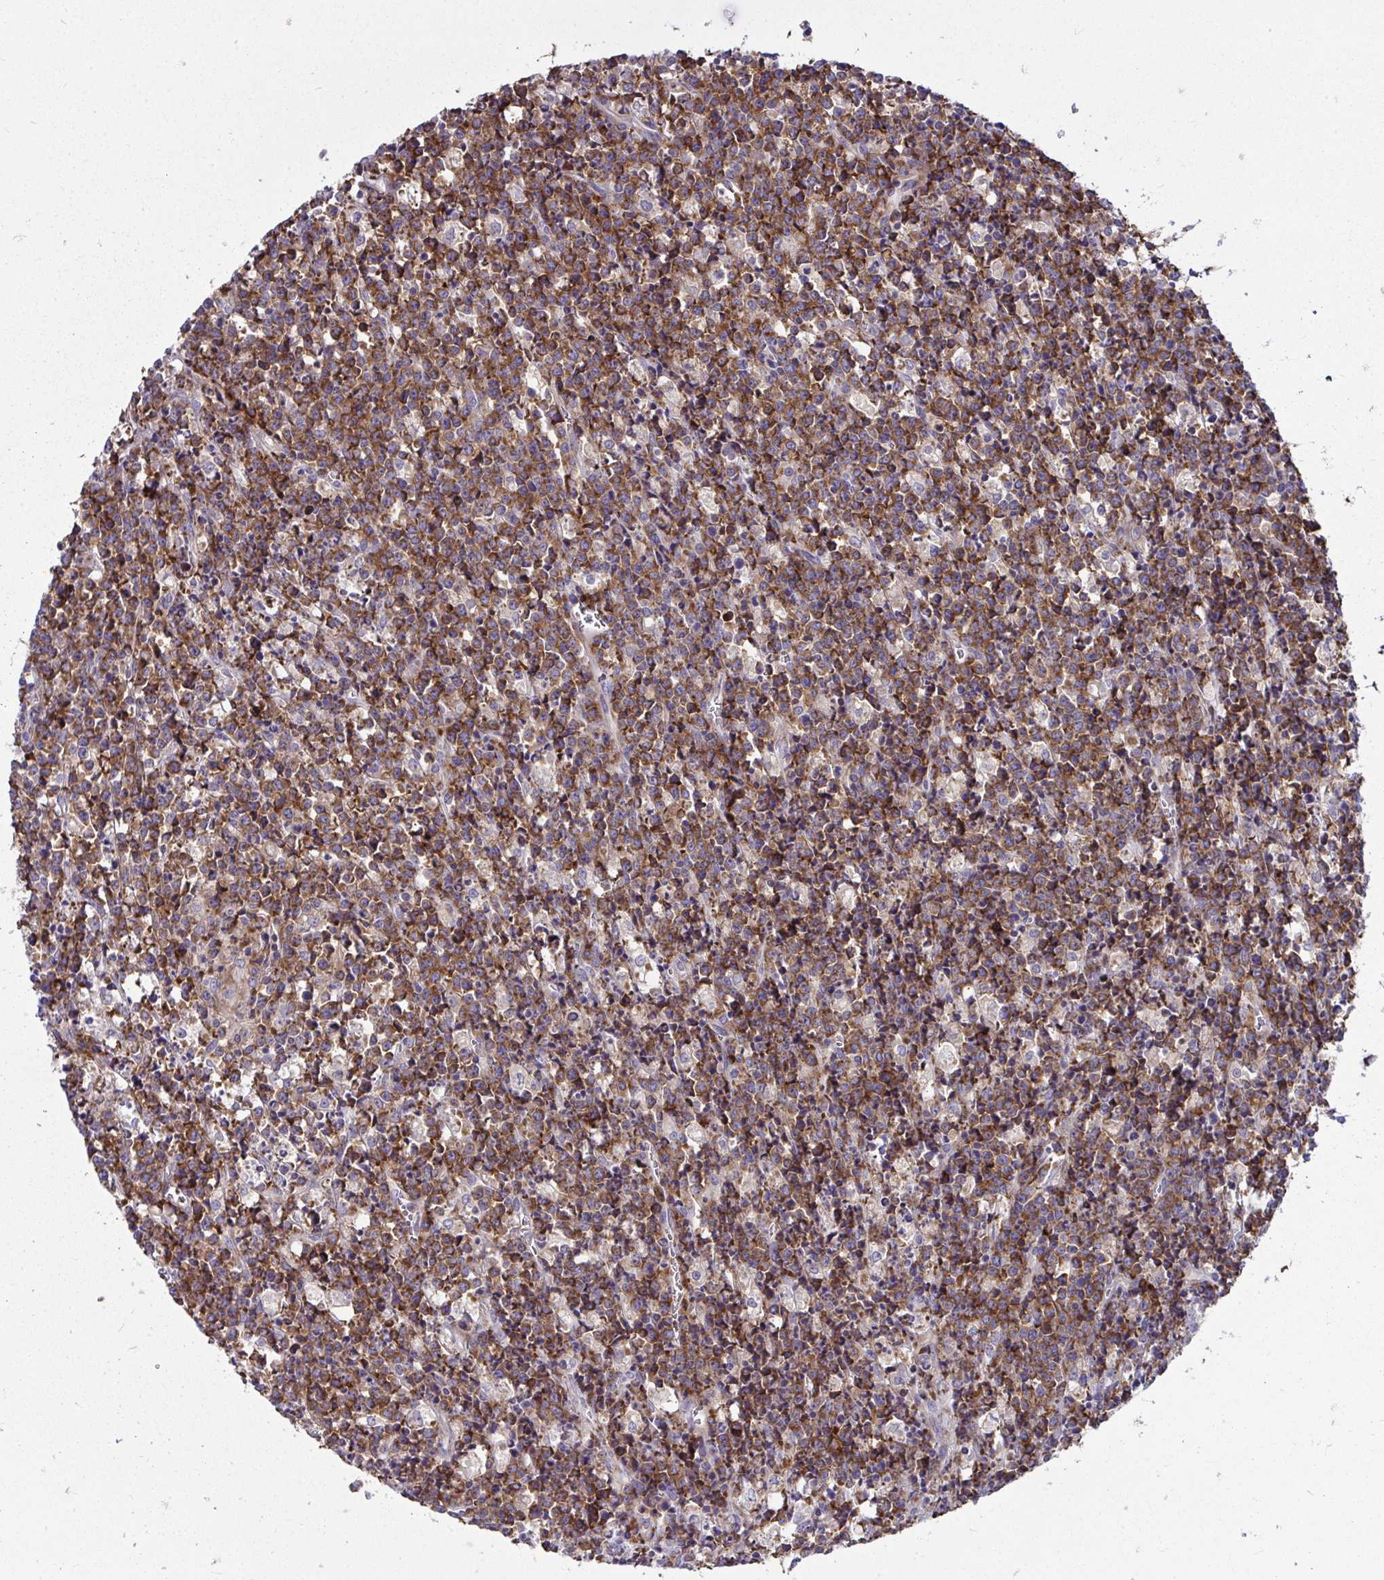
{"staining": {"intensity": "moderate", "quantity": ">75%", "location": "cytoplasmic/membranous"}, "tissue": "lymphoma", "cell_type": "Tumor cells", "image_type": "cancer", "snomed": [{"axis": "morphology", "description": "Malignant lymphoma, non-Hodgkin's type, High grade"}, {"axis": "topography", "description": "Ovary"}], "caption": "This is an image of immunohistochemistry (IHC) staining of high-grade malignant lymphoma, non-Hodgkin's type, which shows moderate positivity in the cytoplasmic/membranous of tumor cells.", "gene": "GFPT2", "patient": {"sex": "female", "age": 56}}